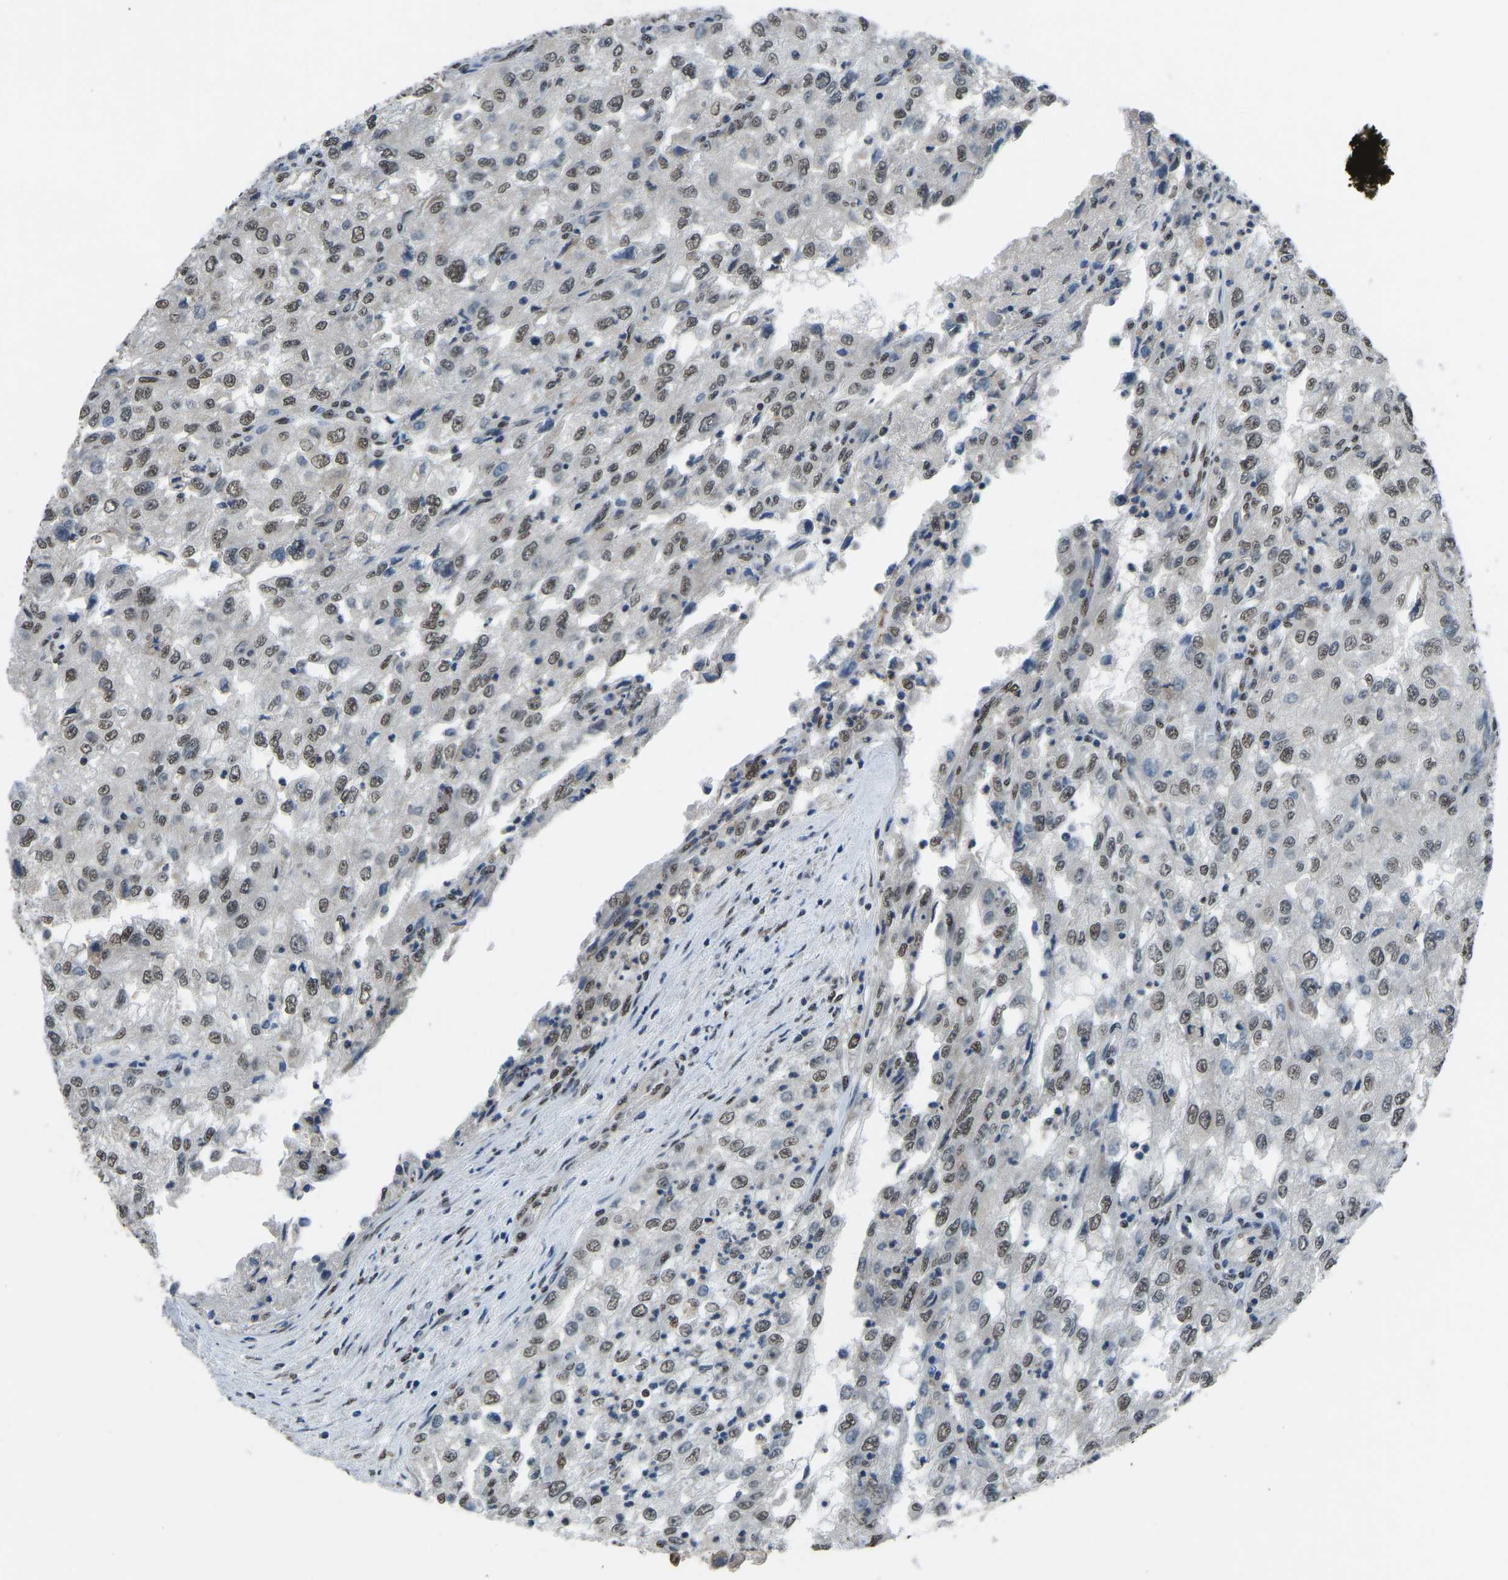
{"staining": {"intensity": "weak", "quantity": ">75%", "location": "nuclear"}, "tissue": "renal cancer", "cell_type": "Tumor cells", "image_type": "cancer", "snomed": [{"axis": "morphology", "description": "Adenocarcinoma, NOS"}, {"axis": "topography", "description": "Kidney"}], "caption": "There is low levels of weak nuclear expression in tumor cells of renal cancer, as demonstrated by immunohistochemical staining (brown color).", "gene": "FOS", "patient": {"sex": "female", "age": 54}}